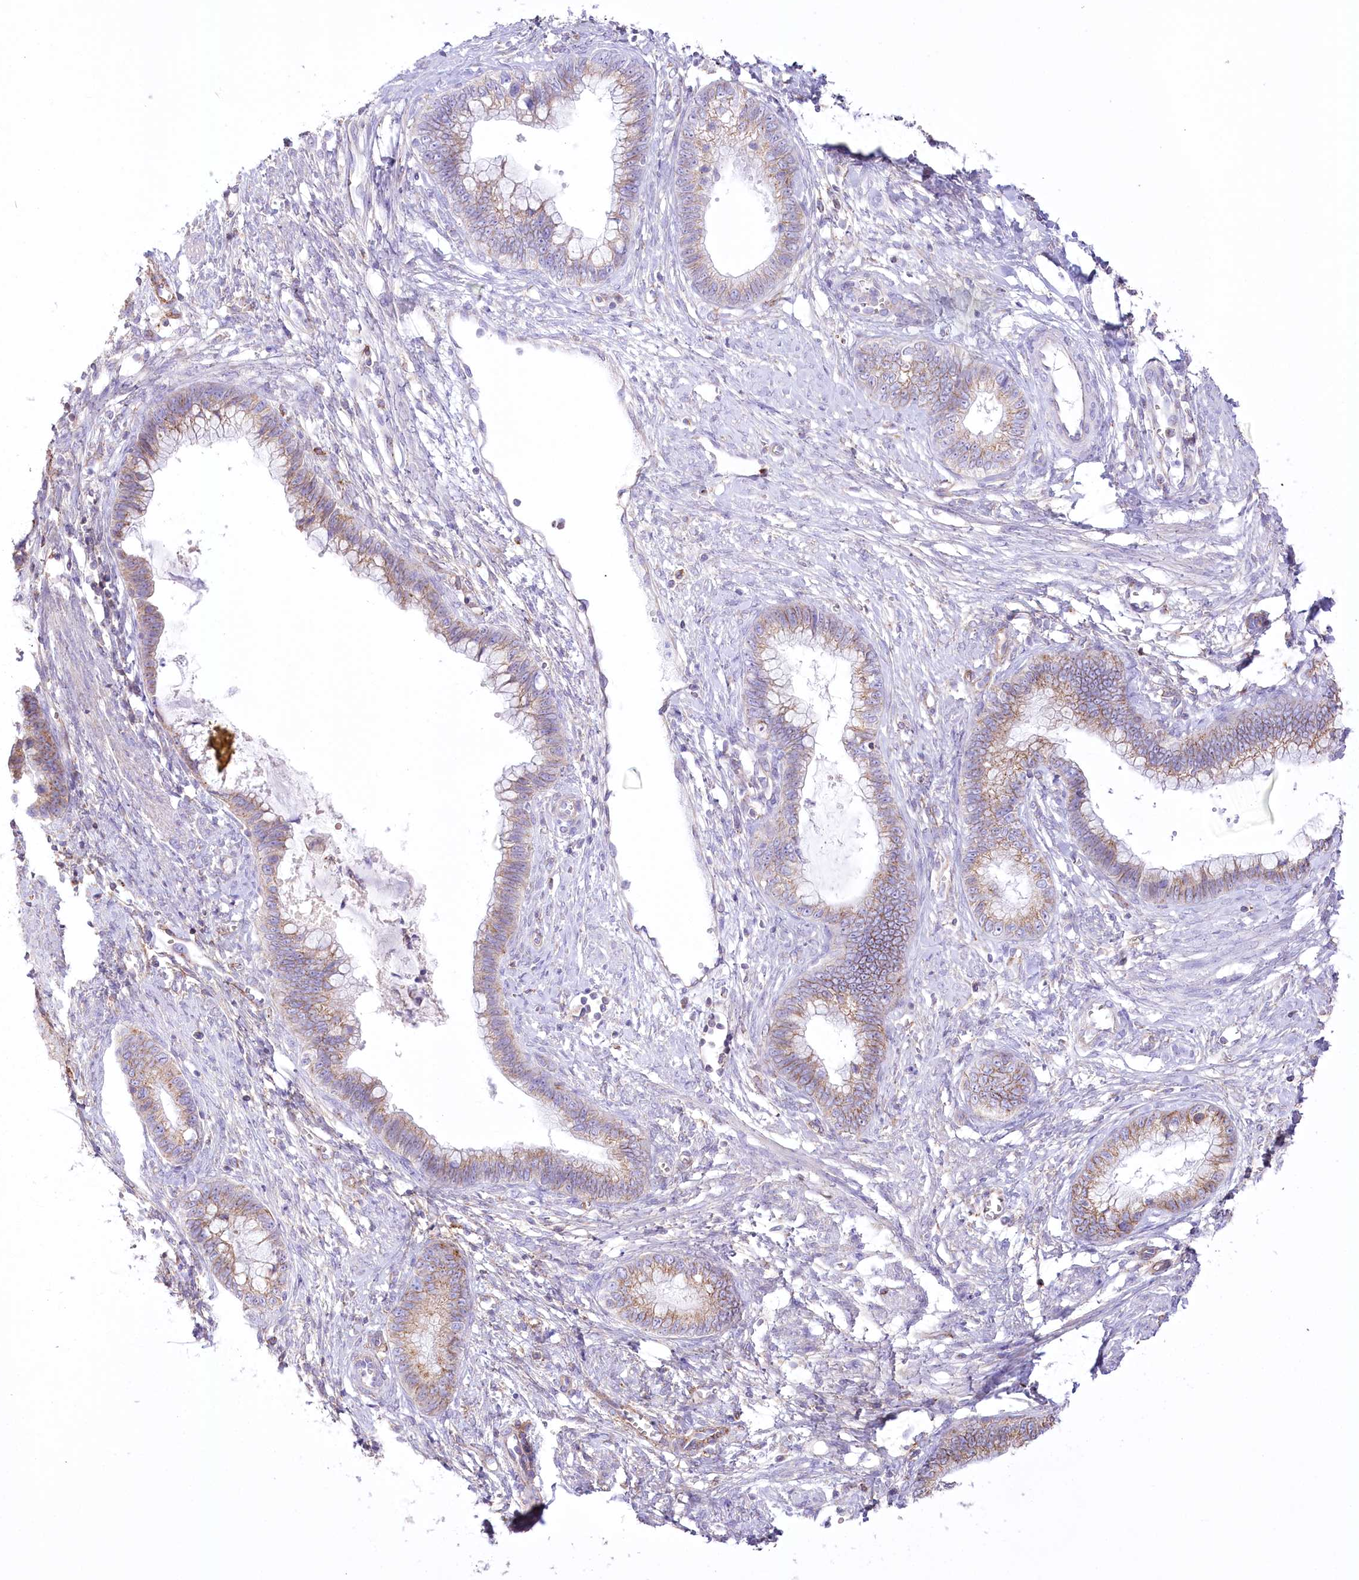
{"staining": {"intensity": "moderate", "quantity": ">75%", "location": "cytoplasmic/membranous"}, "tissue": "cervical cancer", "cell_type": "Tumor cells", "image_type": "cancer", "snomed": [{"axis": "morphology", "description": "Adenocarcinoma, NOS"}, {"axis": "topography", "description": "Cervix"}], "caption": "There is medium levels of moderate cytoplasmic/membranous expression in tumor cells of cervical cancer, as demonstrated by immunohistochemical staining (brown color).", "gene": "FAM216A", "patient": {"sex": "female", "age": 44}}